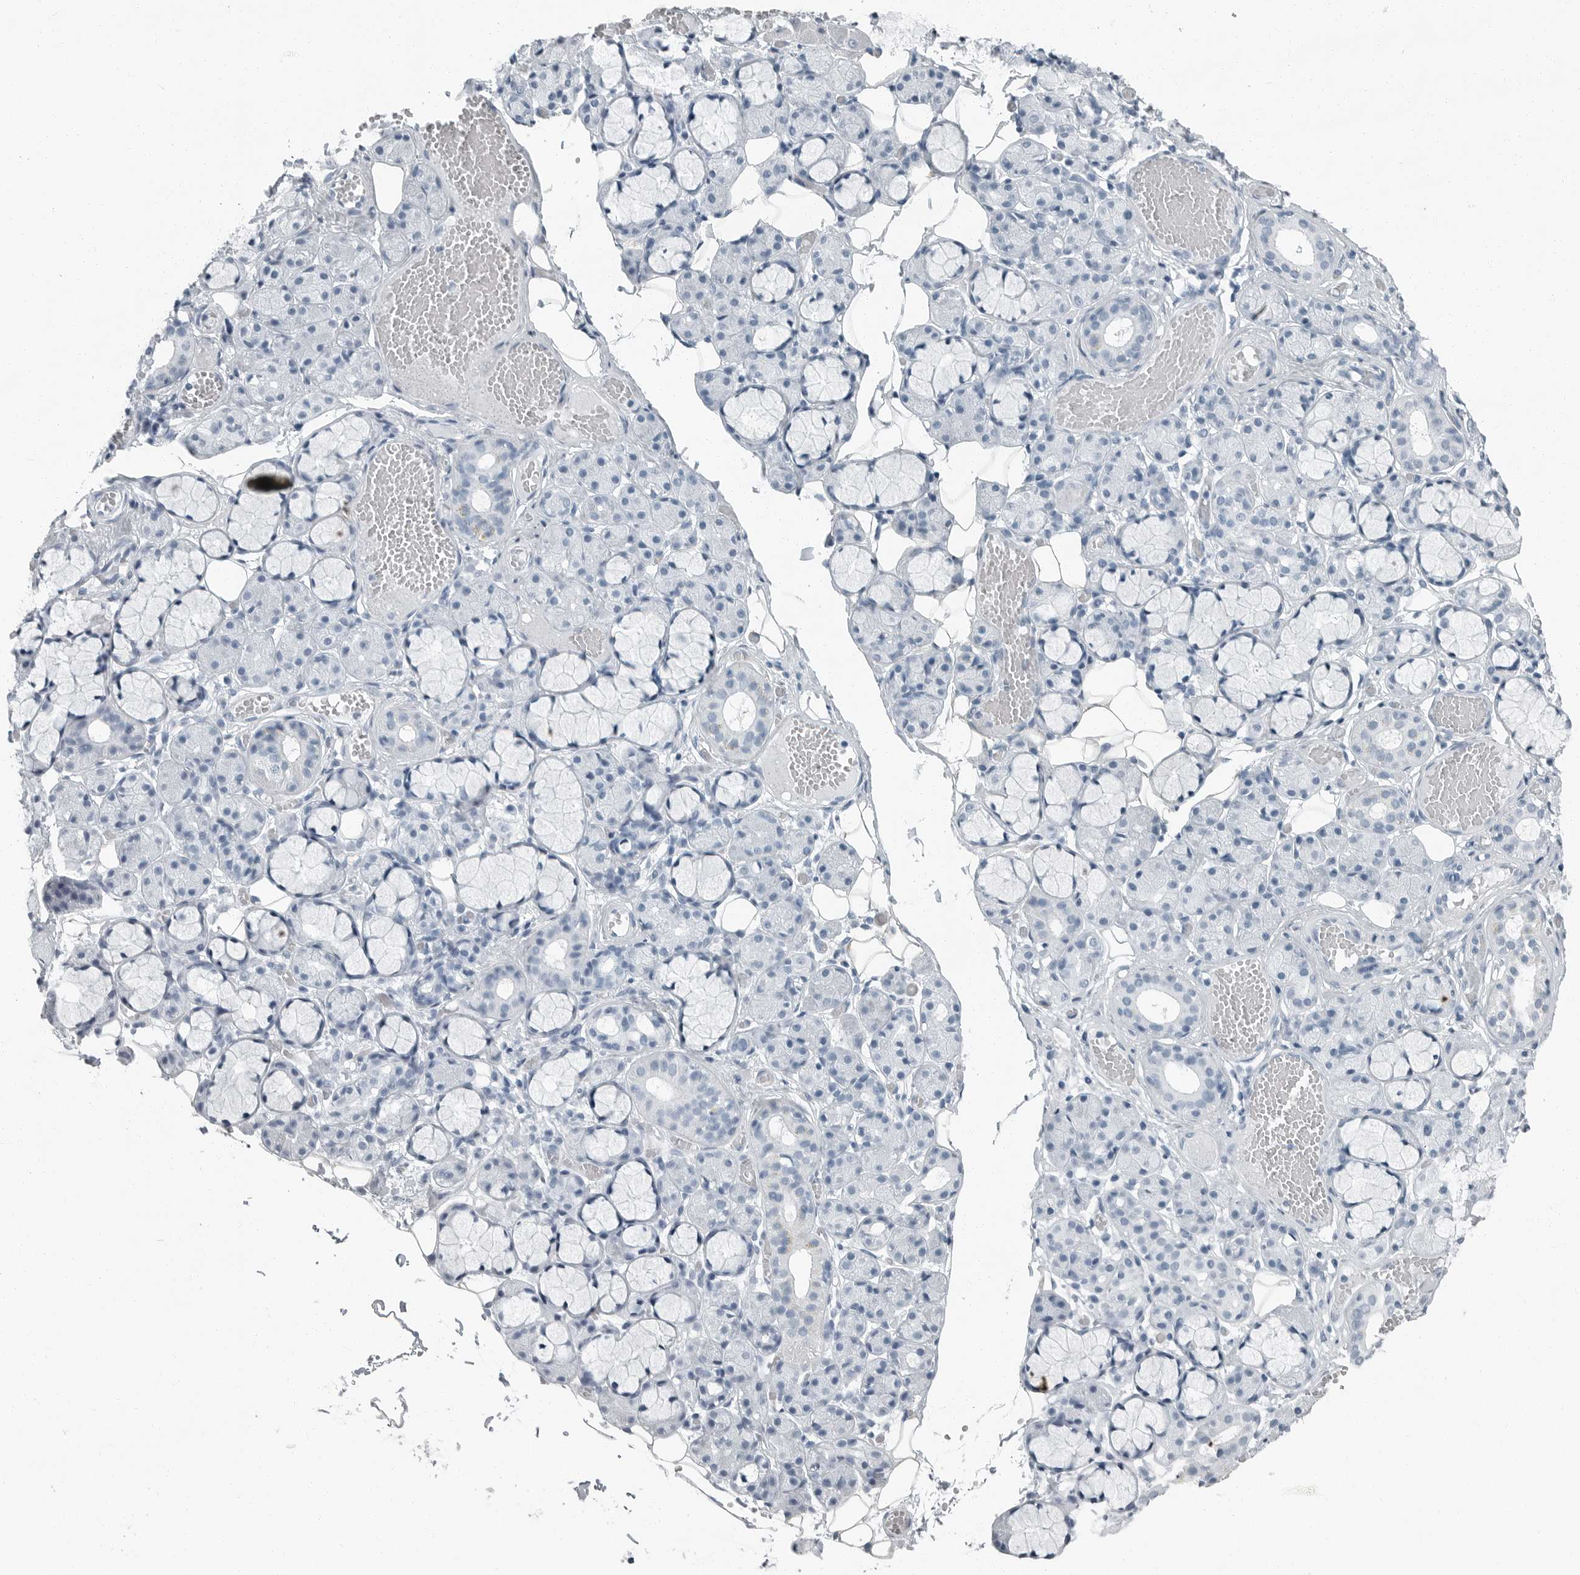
{"staining": {"intensity": "negative", "quantity": "none", "location": "none"}, "tissue": "salivary gland", "cell_type": "Glandular cells", "image_type": "normal", "snomed": [{"axis": "morphology", "description": "Normal tissue, NOS"}, {"axis": "topography", "description": "Salivary gland"}], "caption": "Glandular cells are negative for brown protein staining in normal salivary gland. (IHC, brightfield microscopy, high magnification).", "gene": "FABP6", "patient": {"sex": "male", "age": 63}}